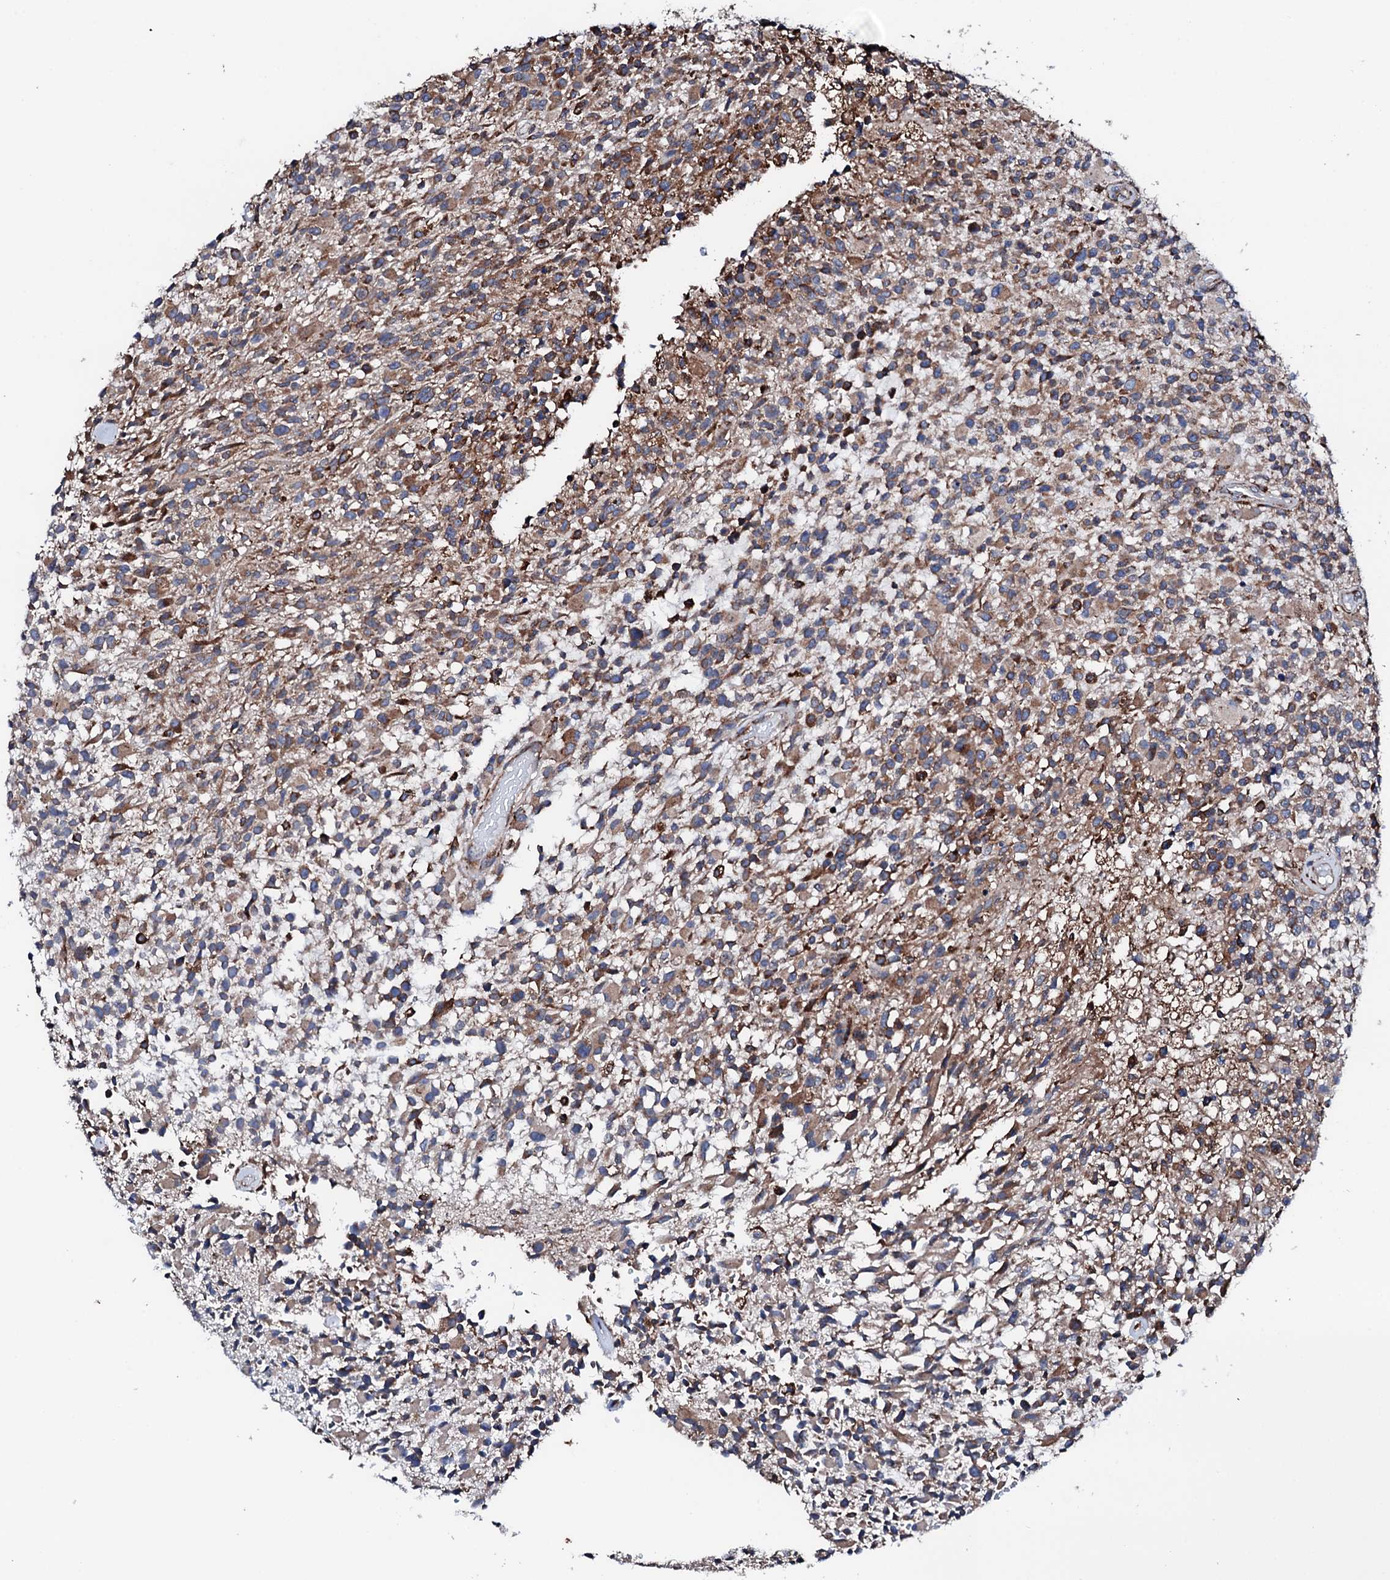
{"staining": {"intensity": "moderate", "quantity": ">75%", "location": "cytoplasmic/membranous"}, "tissue": "glioma", "cell_type": "Tumor cells", "image_type": "cancer", "snomed": [{"axis": "morphology", "description": "Glioma, malignant, High grade"}, {"axis": "morphology", "description": "Glioblastoma, NOS"}, {"axis": "topography", "description": "Brain"}], "caption": "Glioma tissue shows moderate cytoplasmic/membranous positivity in approximately >75% of tumor cells", "gene": "AMDHD1", "patient": {"sex": "male", "age": 60}}